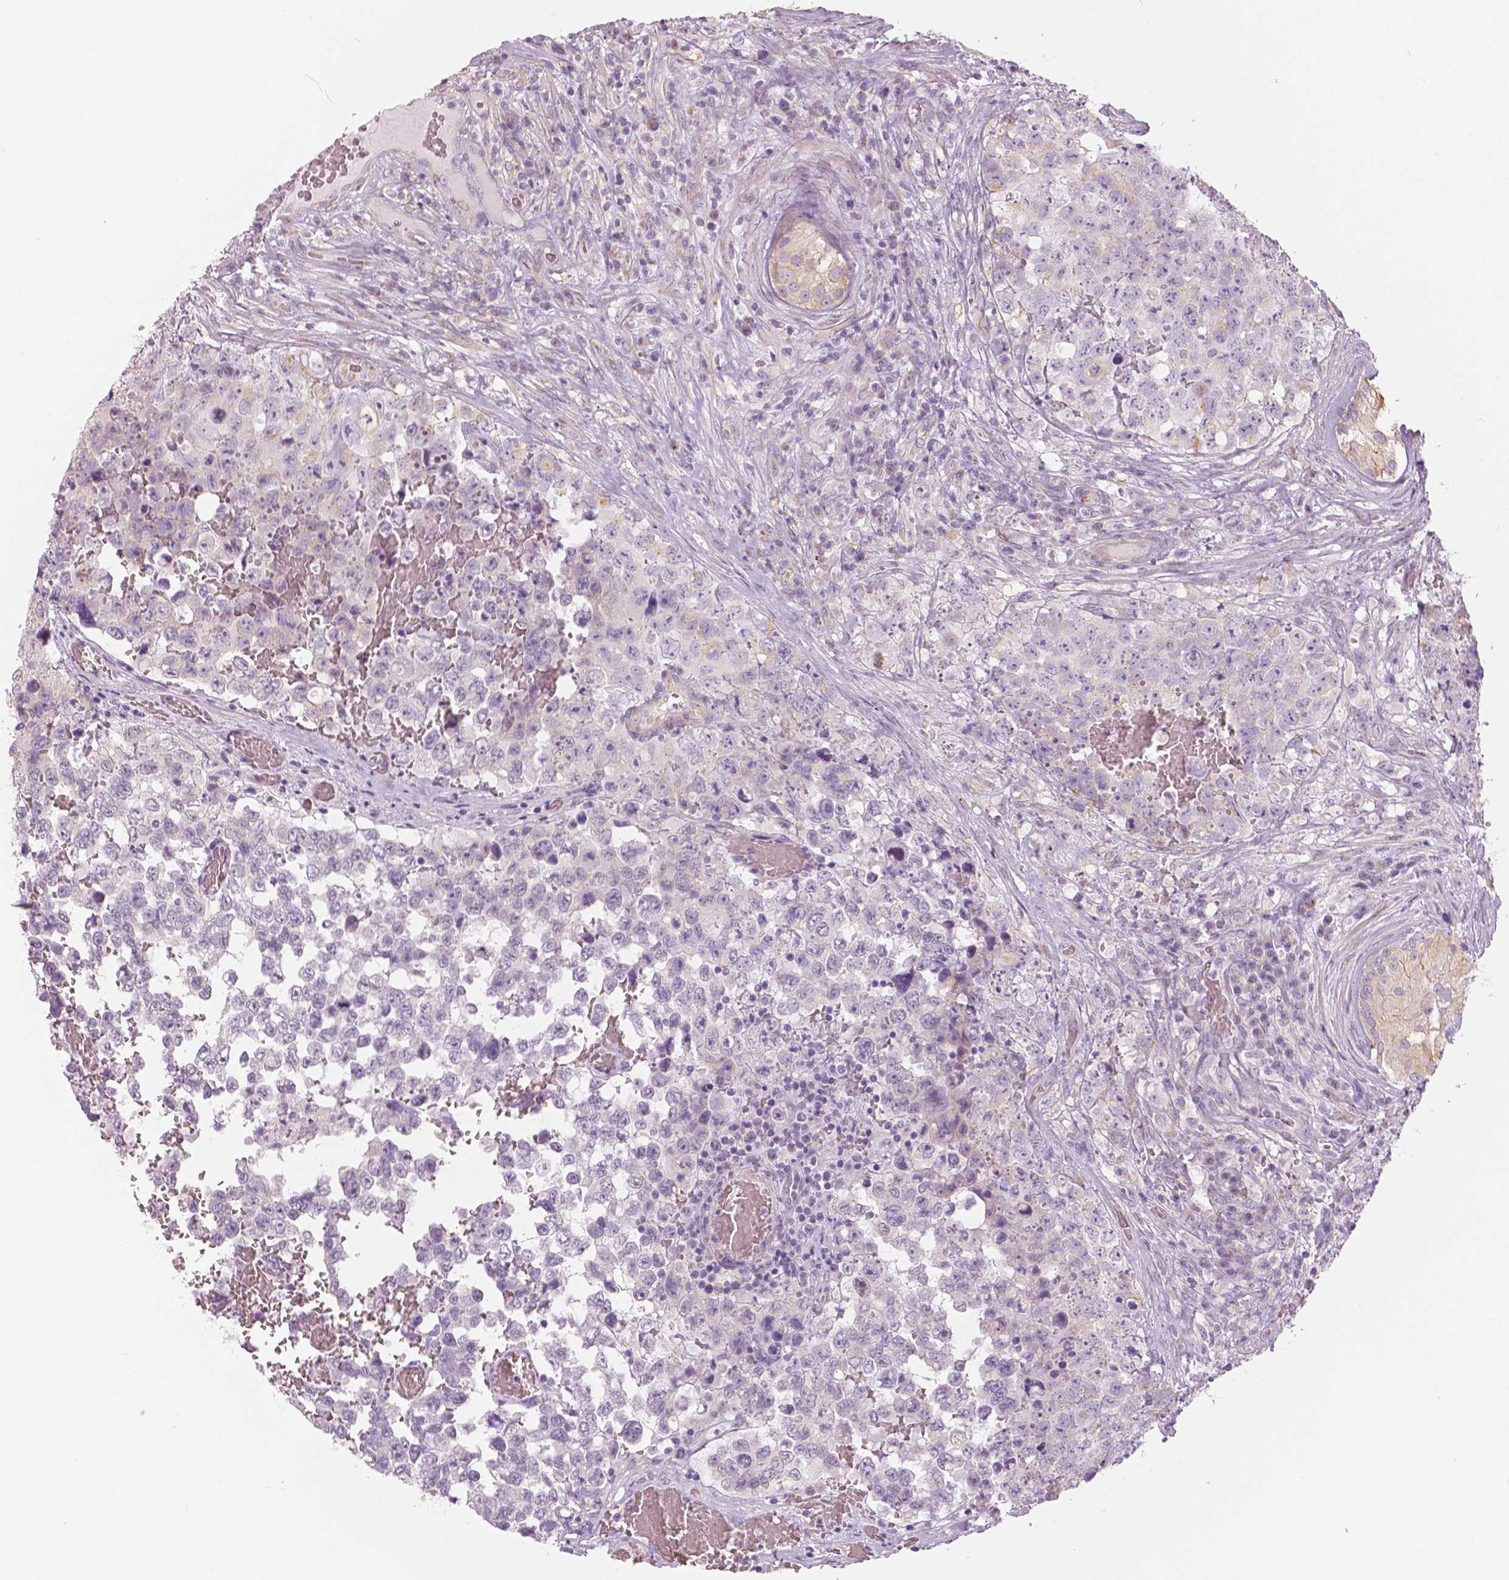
{"staining": {"intensity": "weak", "quantity": "<25%", "location": "cytoplasmic/membranous"}, "tissue": "testis cancer", "cell_type": "Tumor cells", "image_type": "cancer", "snomed": [{"axis": "morphology", "description": "Carcinoma, Embryonal, NOS"}, {"axis": "topography", "description": "Testis"}], "caption": "This is an immunohistochemistry photomicrograph of human embryonal carcinoma (testis). There is no positivity in tumor cells.", "gene": "SLC24A1", "patient": {"sex": "male", "age": 18}}